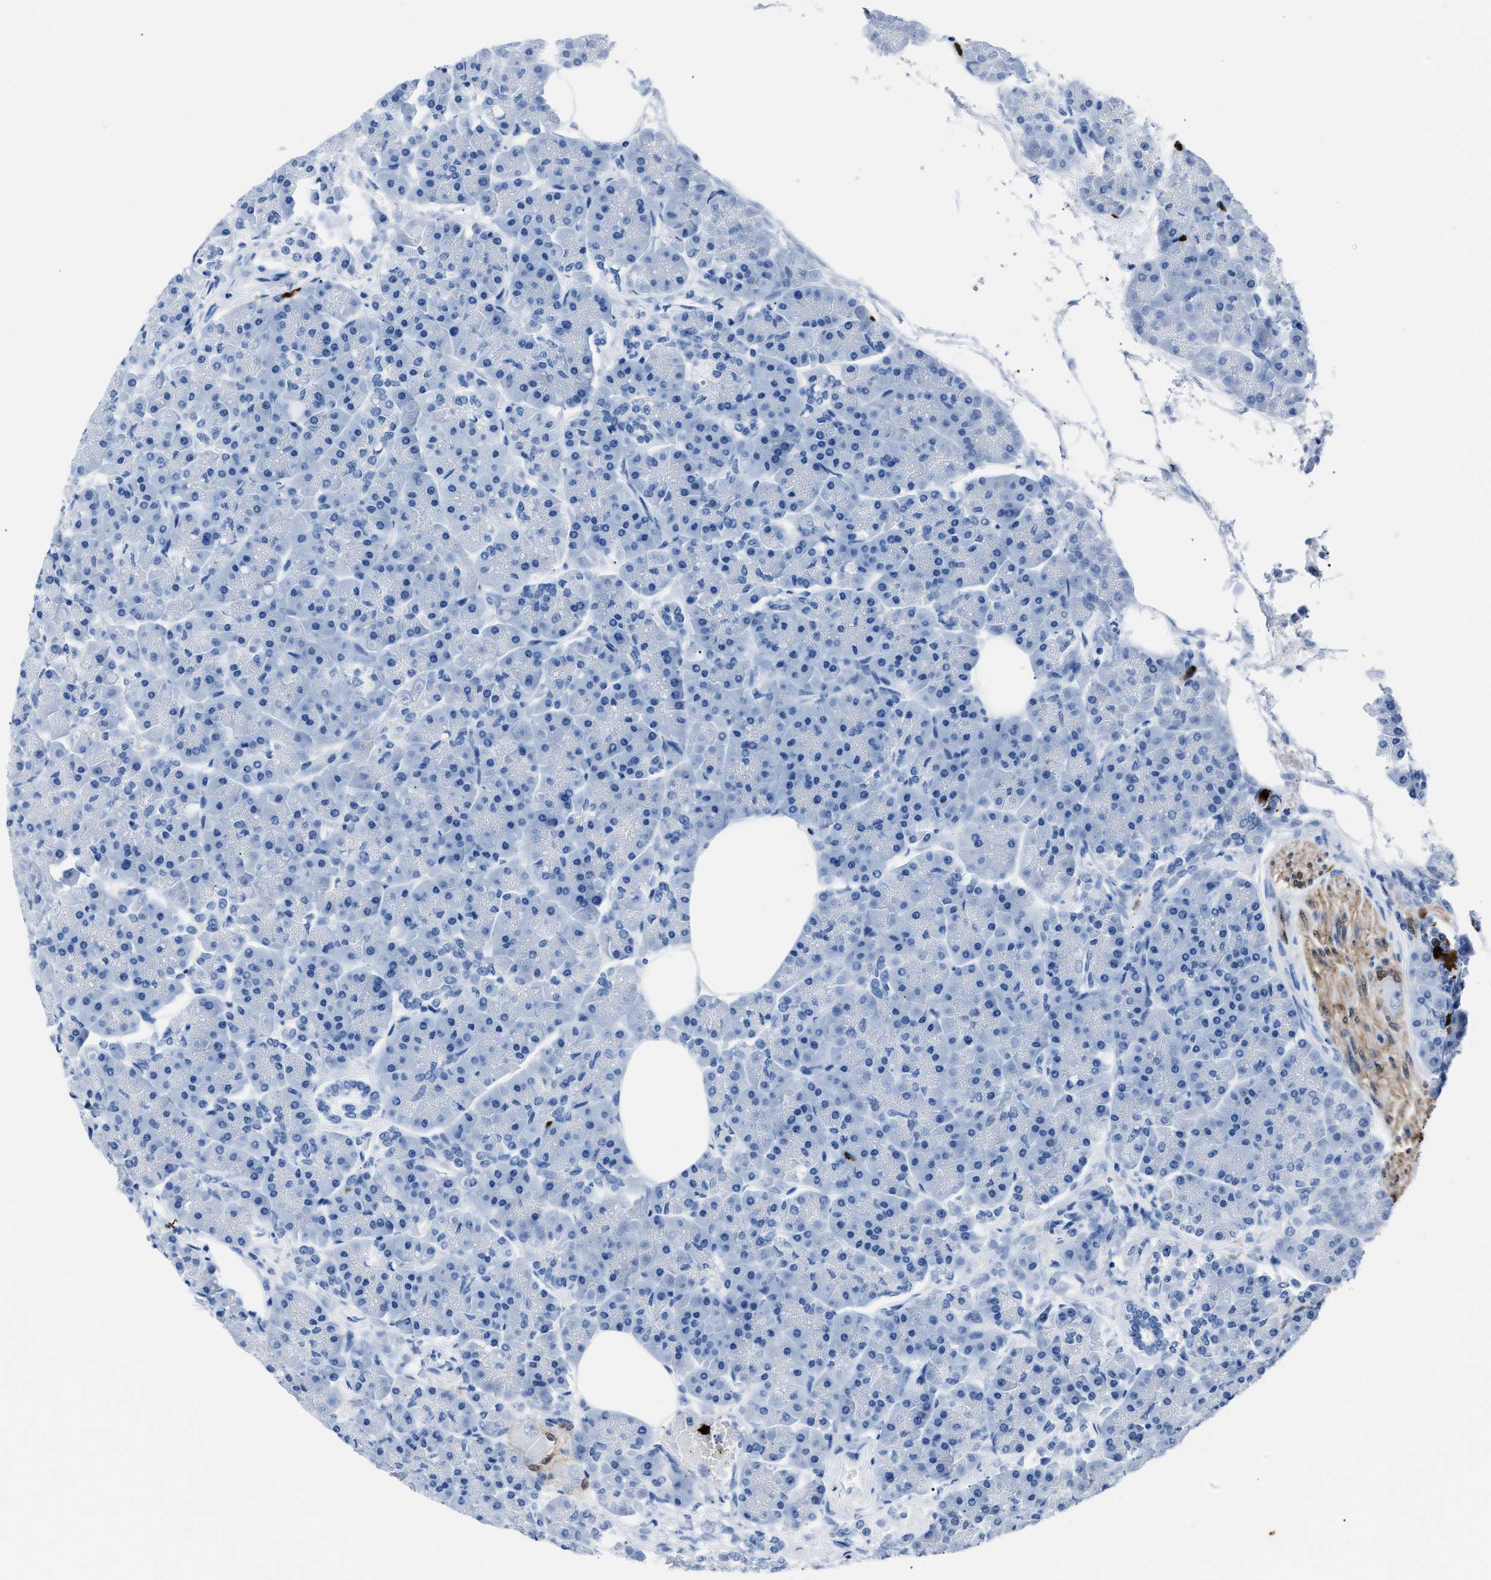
{"staining": {"intensity": "negative", "quantity": "none", "location": "none"}, "tissue": "pancreas", "cell_type": "Exocrine glandular cells", "image_type": "normal", "snomed": [{"axis": "morphology", "description": "Normal tissue, NOS"}, {"axis": "topography", "description": "Pancreas"}], "caption": "Protein analysis of unremarkable pancreas demonstrates no significant expression in exocrine glandular cells. (DAB (3,3'-diaminobenzidine) immunohistochemistry (IHC) with hematoxylin counter stain).", "gene": "S100P", "patient": {"sex": "female", "age": 70}}